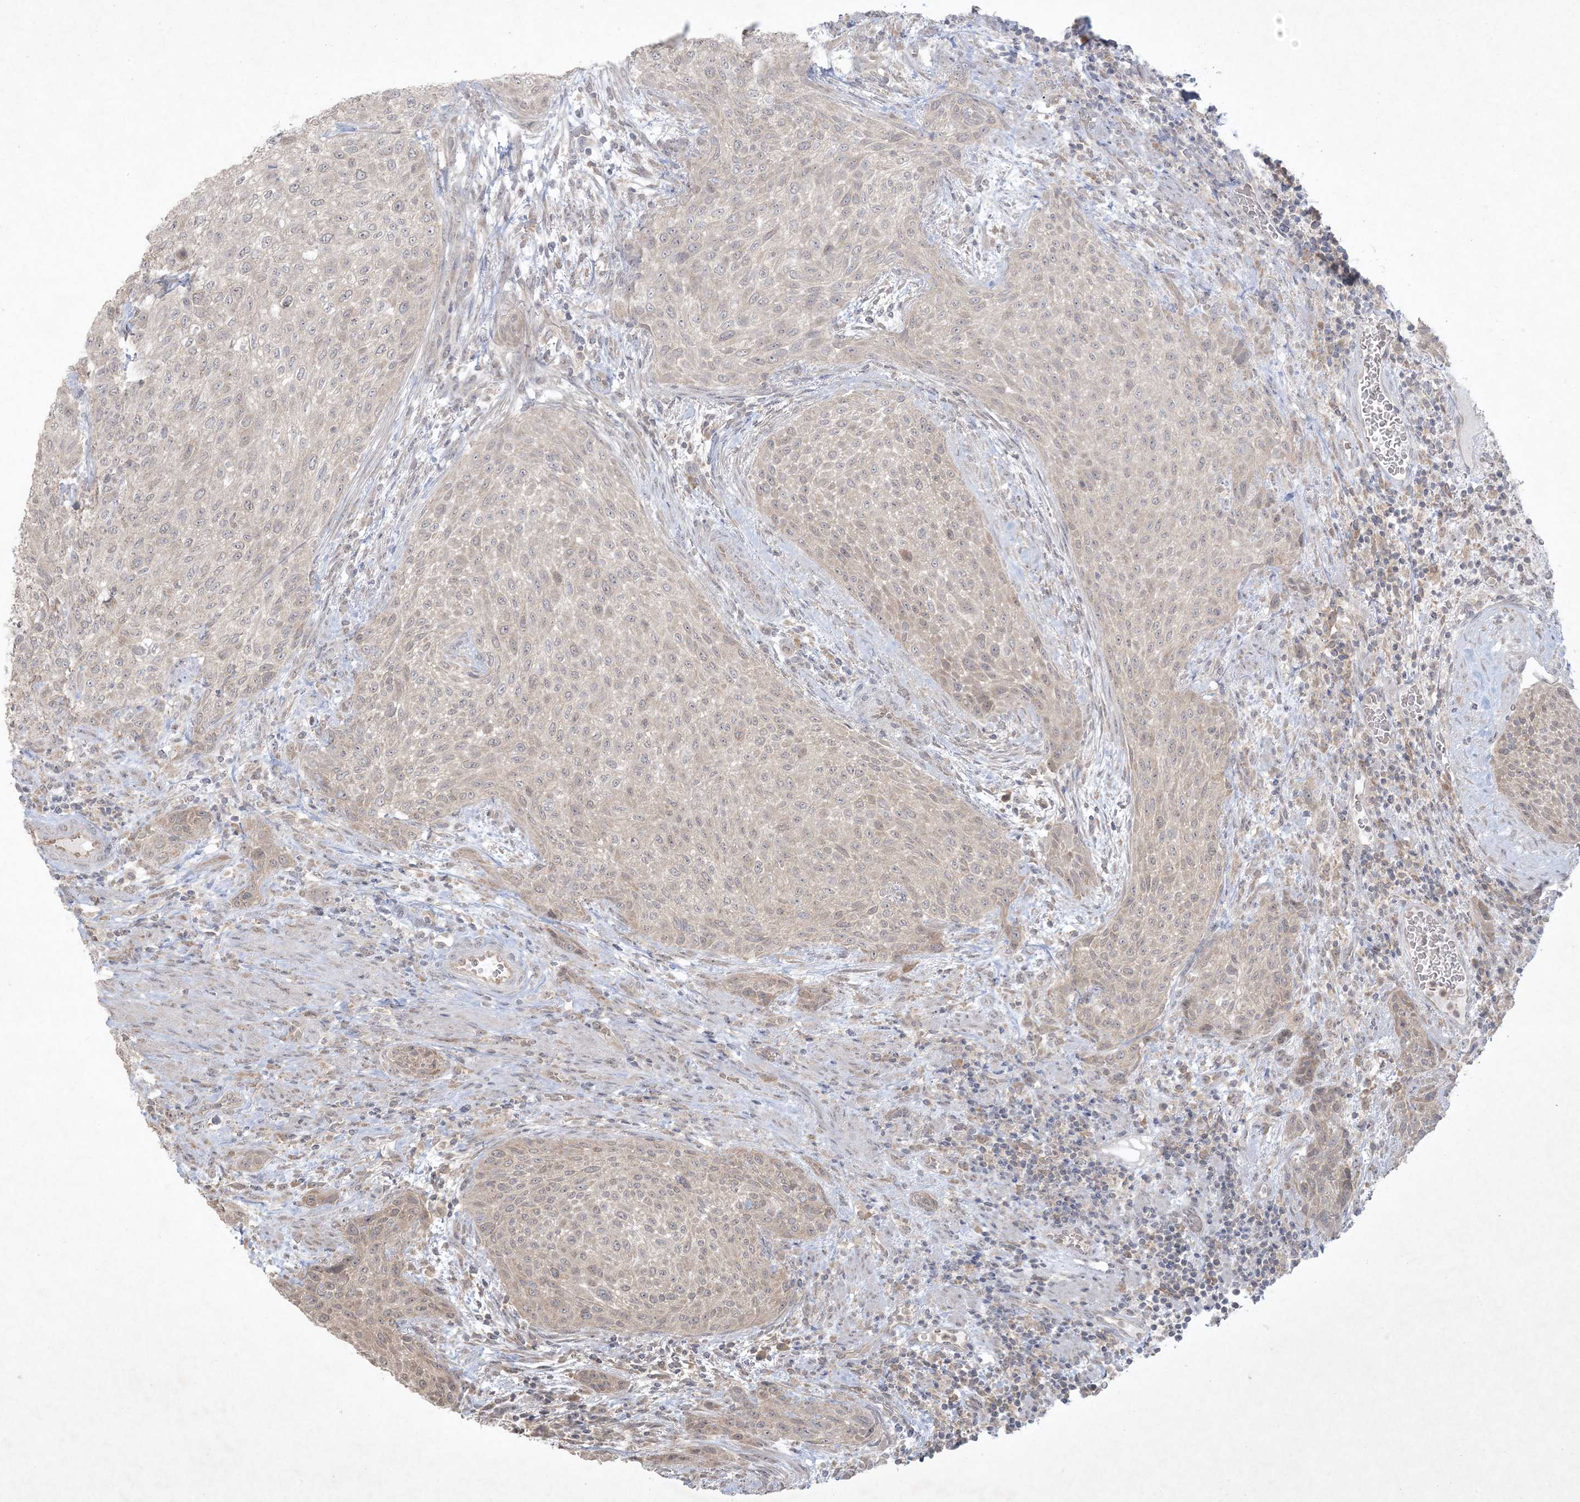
{"staining": {"intensity": "weak", "quantity": "<25%", "location": "nuclear"}, "tissue": "urothelial cancer", "cell_type": "Tumor cells", "image_type": "cancer", "snomed": [{"axis": "morphology", "description": "Urothelial carcinoma, High grade"}, {"axis": "topography", "description": "Urinary bladder"}], "caption": "DAB immunohistochemical staining of urothelial cancer shows no significant staining in tumor cells.", "gene": "NRBP2", "patient": {"sex": "male", "age": 35}}